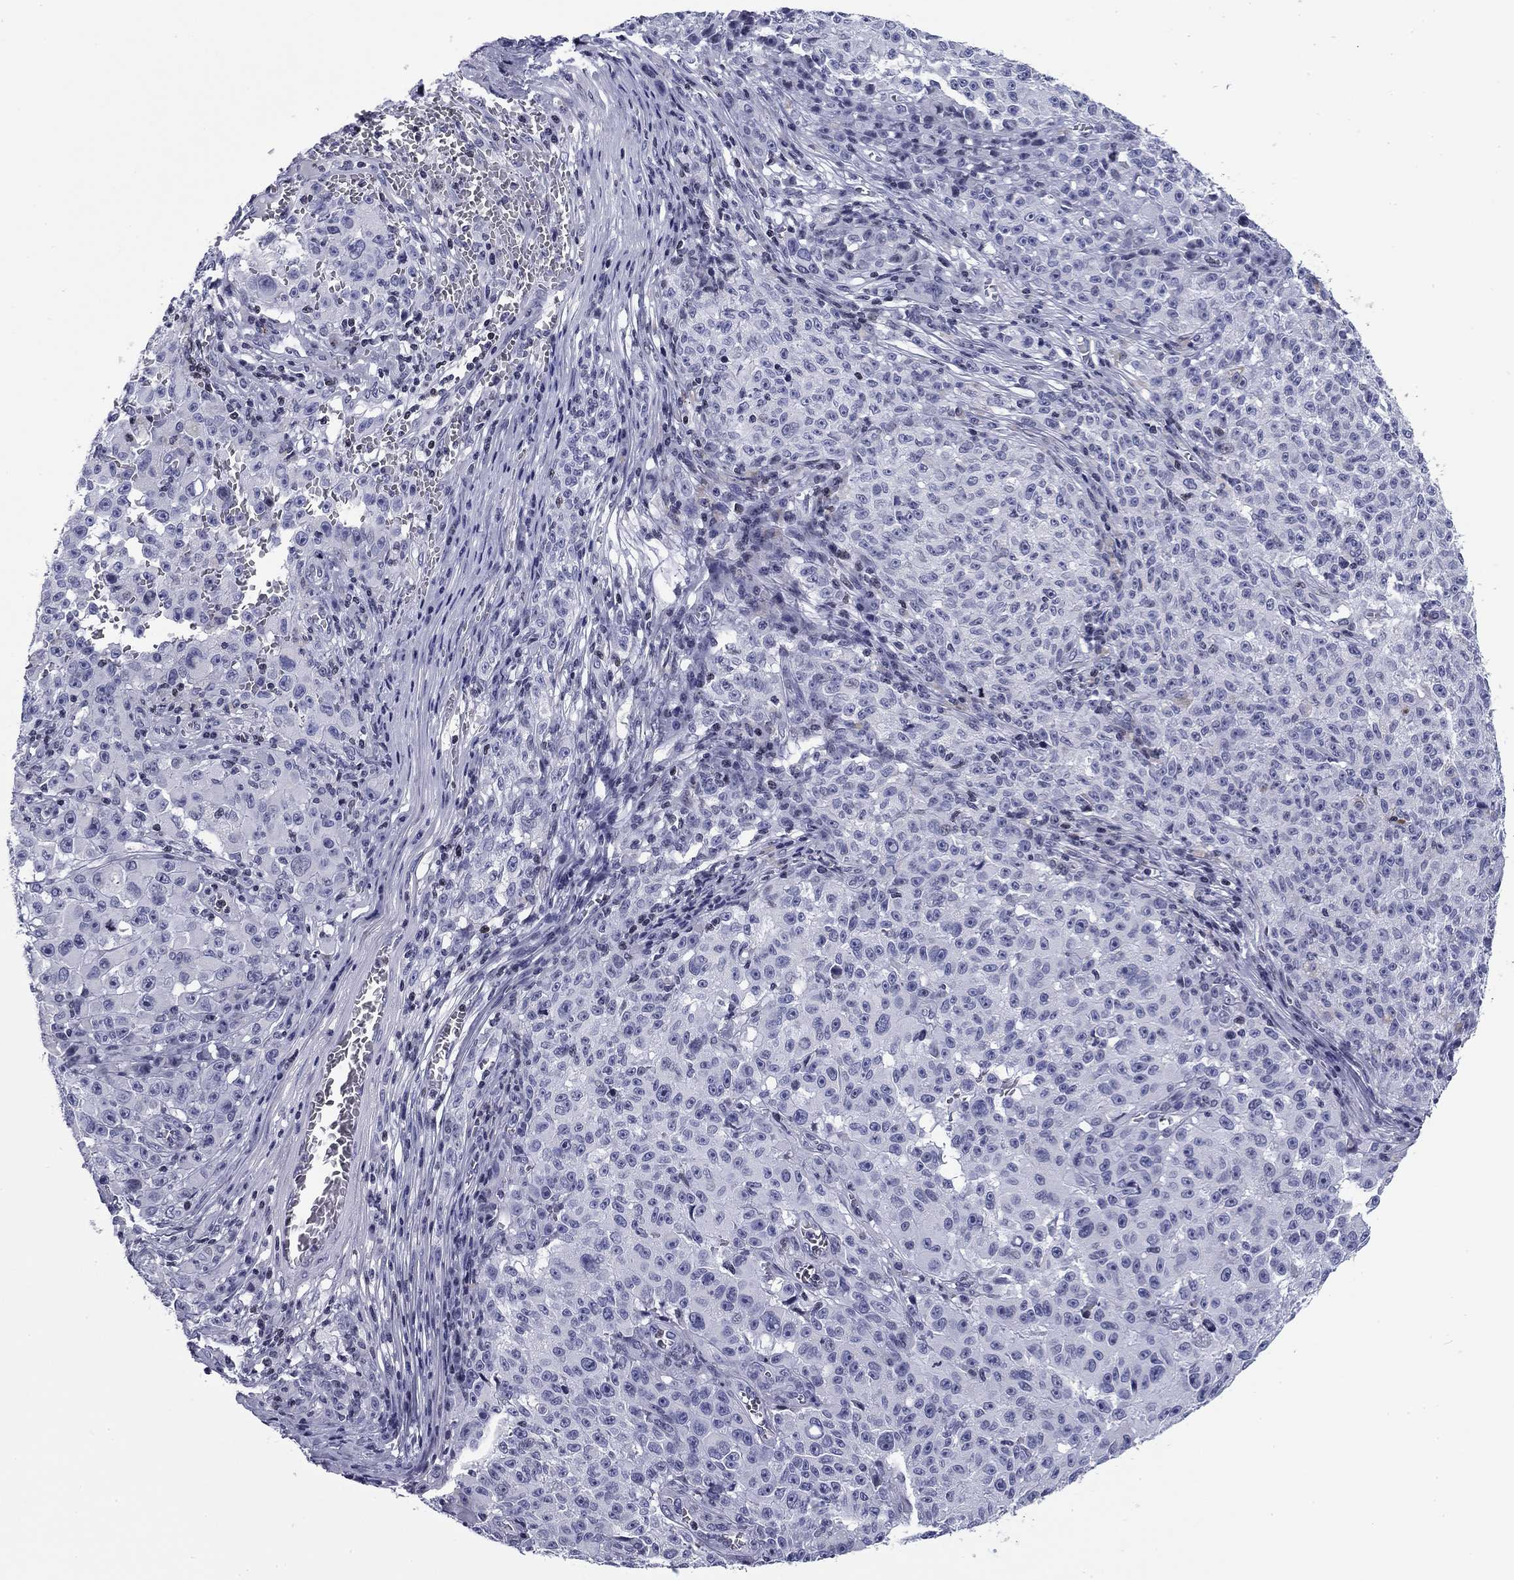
{"staining": {"intensity": "negative", "quantity": "none", "location": "none"}, "tissue": "melanoma", "cell_type": "Tumor cells", "image_type": "cancer", "snomed": [{"axis": "morphology", "description": "Malignant melanoma, NOS"}, {"axis": "topography", "description": "Skin"}], "caption": "Melanoma stained for a protein using IHC demonstrates no staining tumor cells.", "gene": "CCDC144A", "patient": {"sex": "female", "age": 82}}